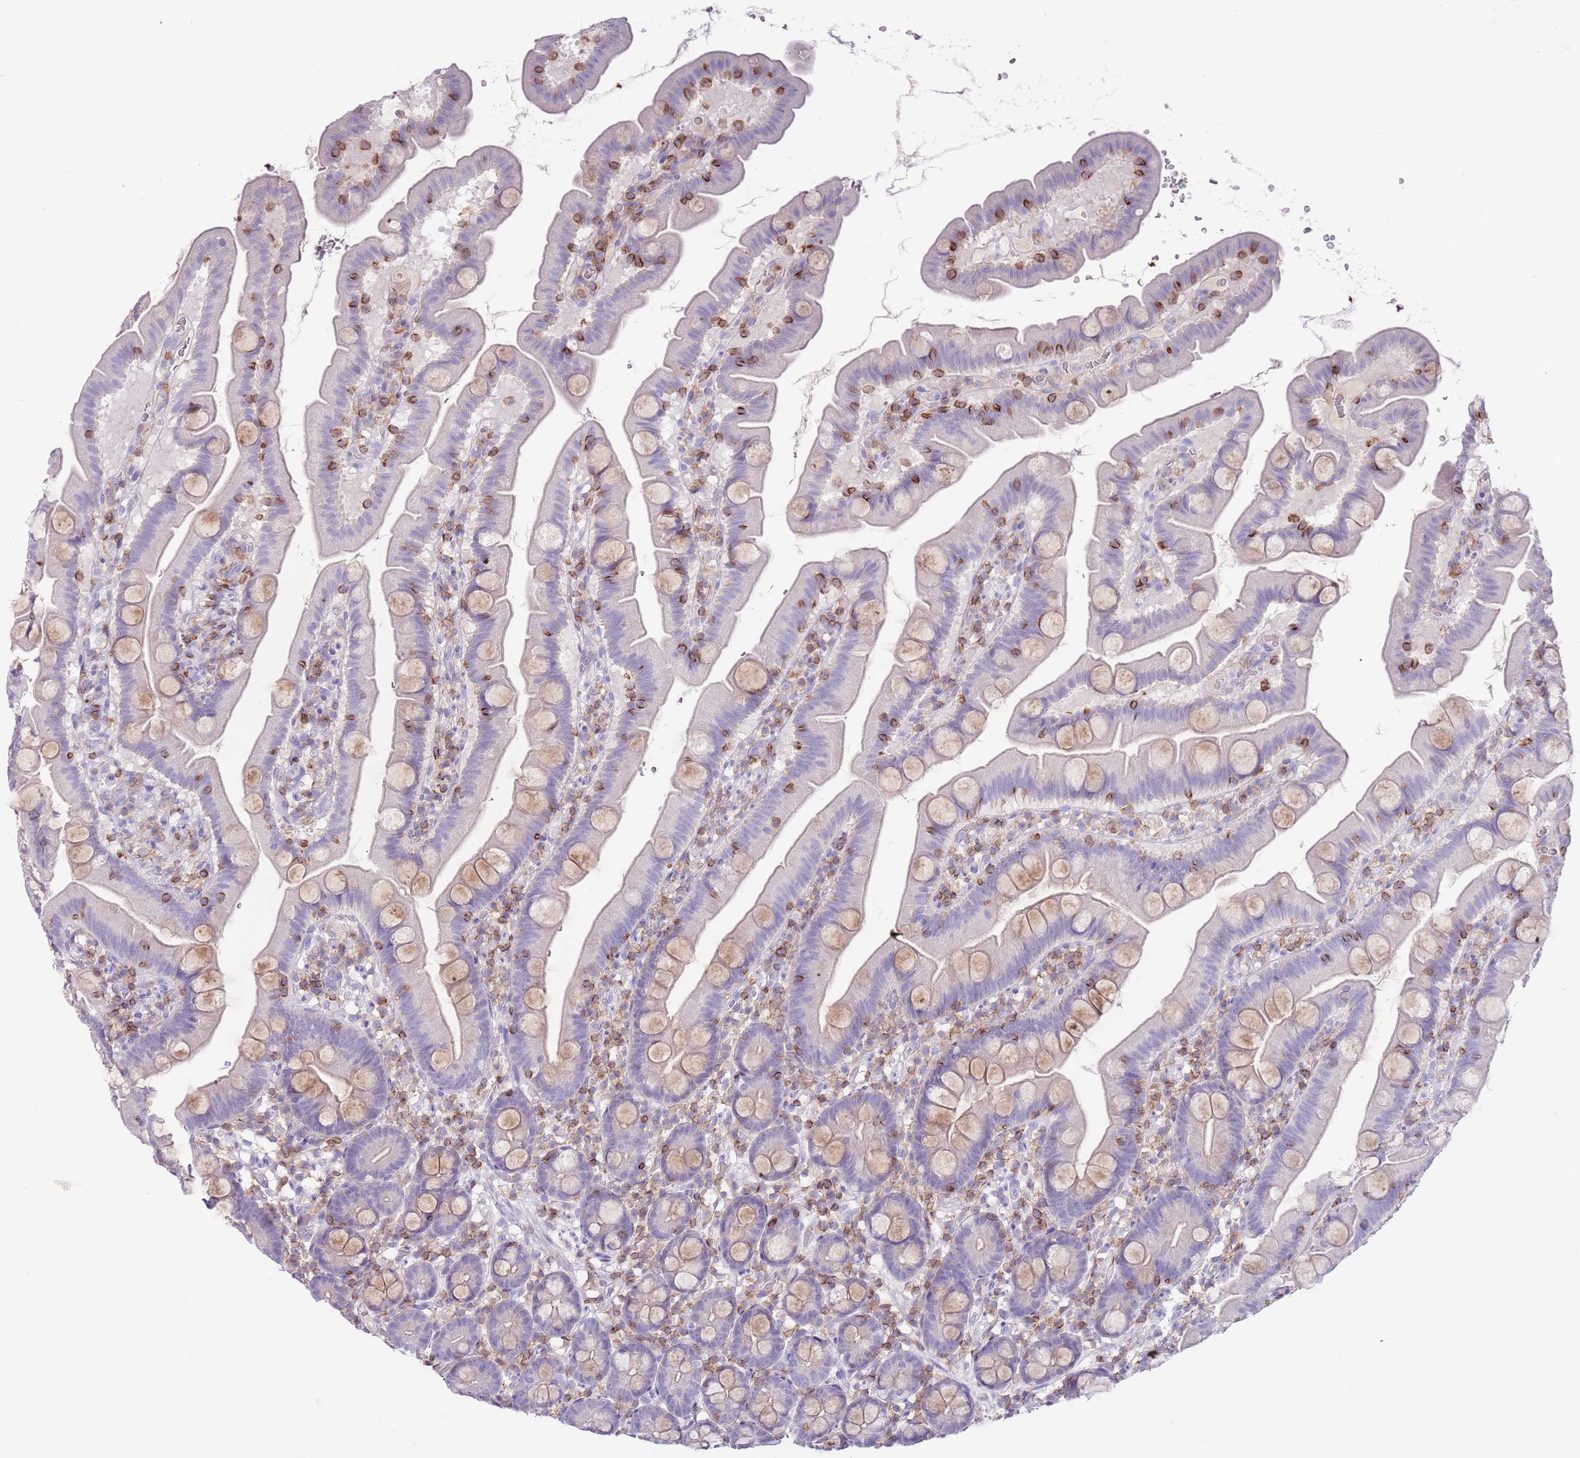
{"staining": {"intensity": "negative", "quantity": "none", "location": "none"}, "tissue": "small intestine", "cell_type": "Glandular cells", "image_type": "normal", "snomed": [{"axis": "morphology", "description": "Normal tissue, NOS"}, {"axis": "topography", "description": "Small intestine"}], "caption": "Immunohistochemistry (IHC) histopathology image of normal small intestine: human small intestine stained with DAB (3,3'-diaminobenzidine) exhibits no significant protein staining in glandular cells.", "gene": "OR4Q3", "patient": {"sex": "female", "age": 68}}